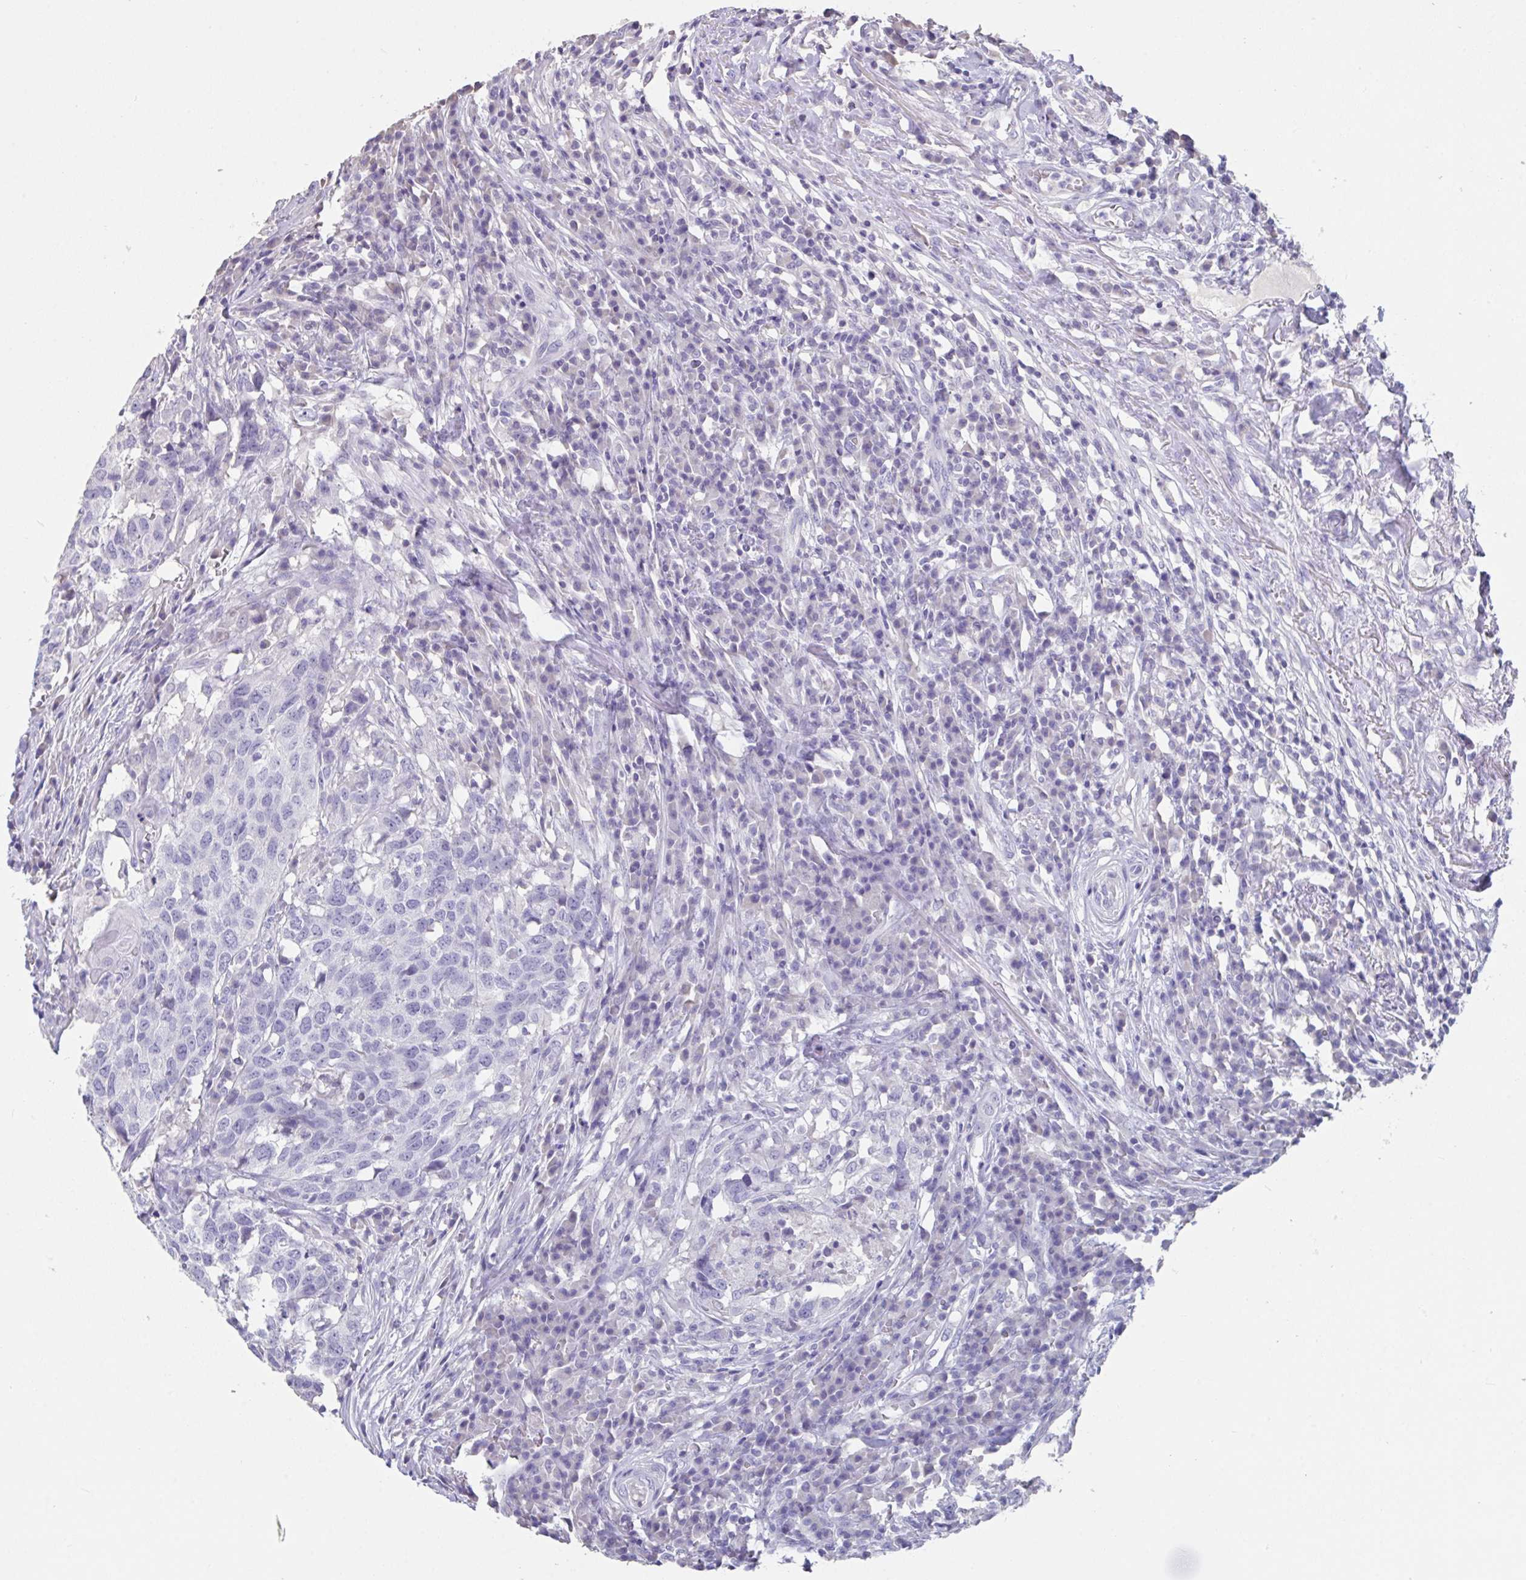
{"staining": {"intensity": "negative", "quantity": "none", "location": "none"}, "tissue": "head and neck cancer", "cell_type": "Tumor cells", "image_type": "cancer", "snomed": [{"axis": "morphology", "description": "Normal tissue, NOS"}, {"axis": "morphology", "description": "Squamous cell carcinoma, NOS"}, {"axis": "topography", "description": "Skeletal muscle"}, {"axis": "topography", "description": "Vascular tissue"}, {"axis": "topography", "description": "Peripheral nerve tissue"}, {"axis": "topography", "description": "Head-Neck"}], "caption": "This photomicrograph is of head and neck cancer (squamous cell carcinoma) stained with IHC to label a protein in brown with the nuclei are counter-stained blue. There is no expression in tumor cells.", "gene": "SLC44A4", "patient": {"sex": "male", "age": 66}}